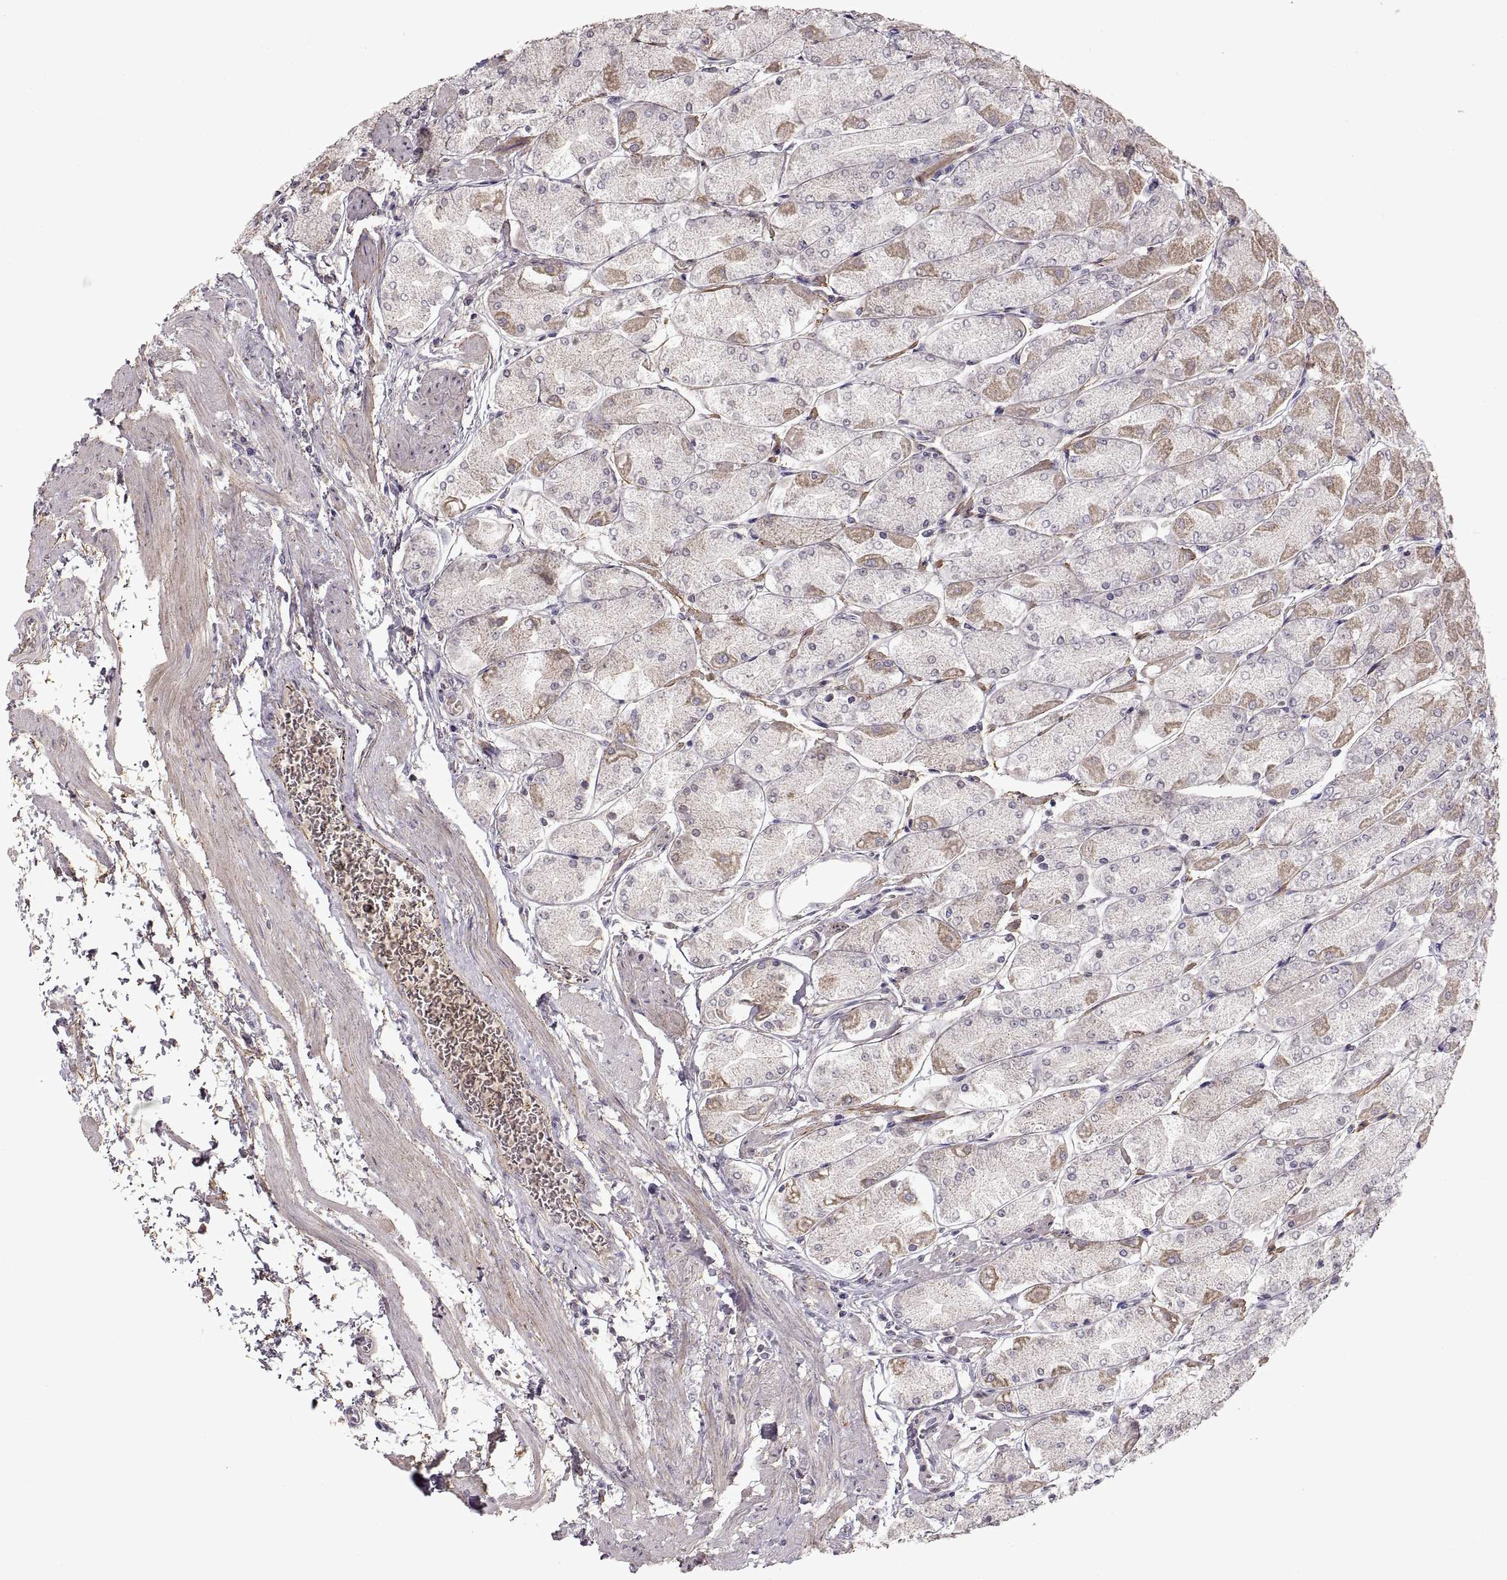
{"staining": {"intensity": "moderate", "quantity": "<25%", "location": "cytoplasmic/membranous"}, "tissue": "stomach", "cell_type": "Glandular cells", "image_type": "normal", "snomed": [{"axis": "morphology", "description": "Normal tissue, NOS"}, {"axis": "topography", "description": "Stomach, upper"}], "caption": "Moderate cytoplasmic/membranous expression is present in about <25% of glandular cells in normal stomach.", "gene": "ADAM11", "patient": {"sex": "male", "age": 60}}